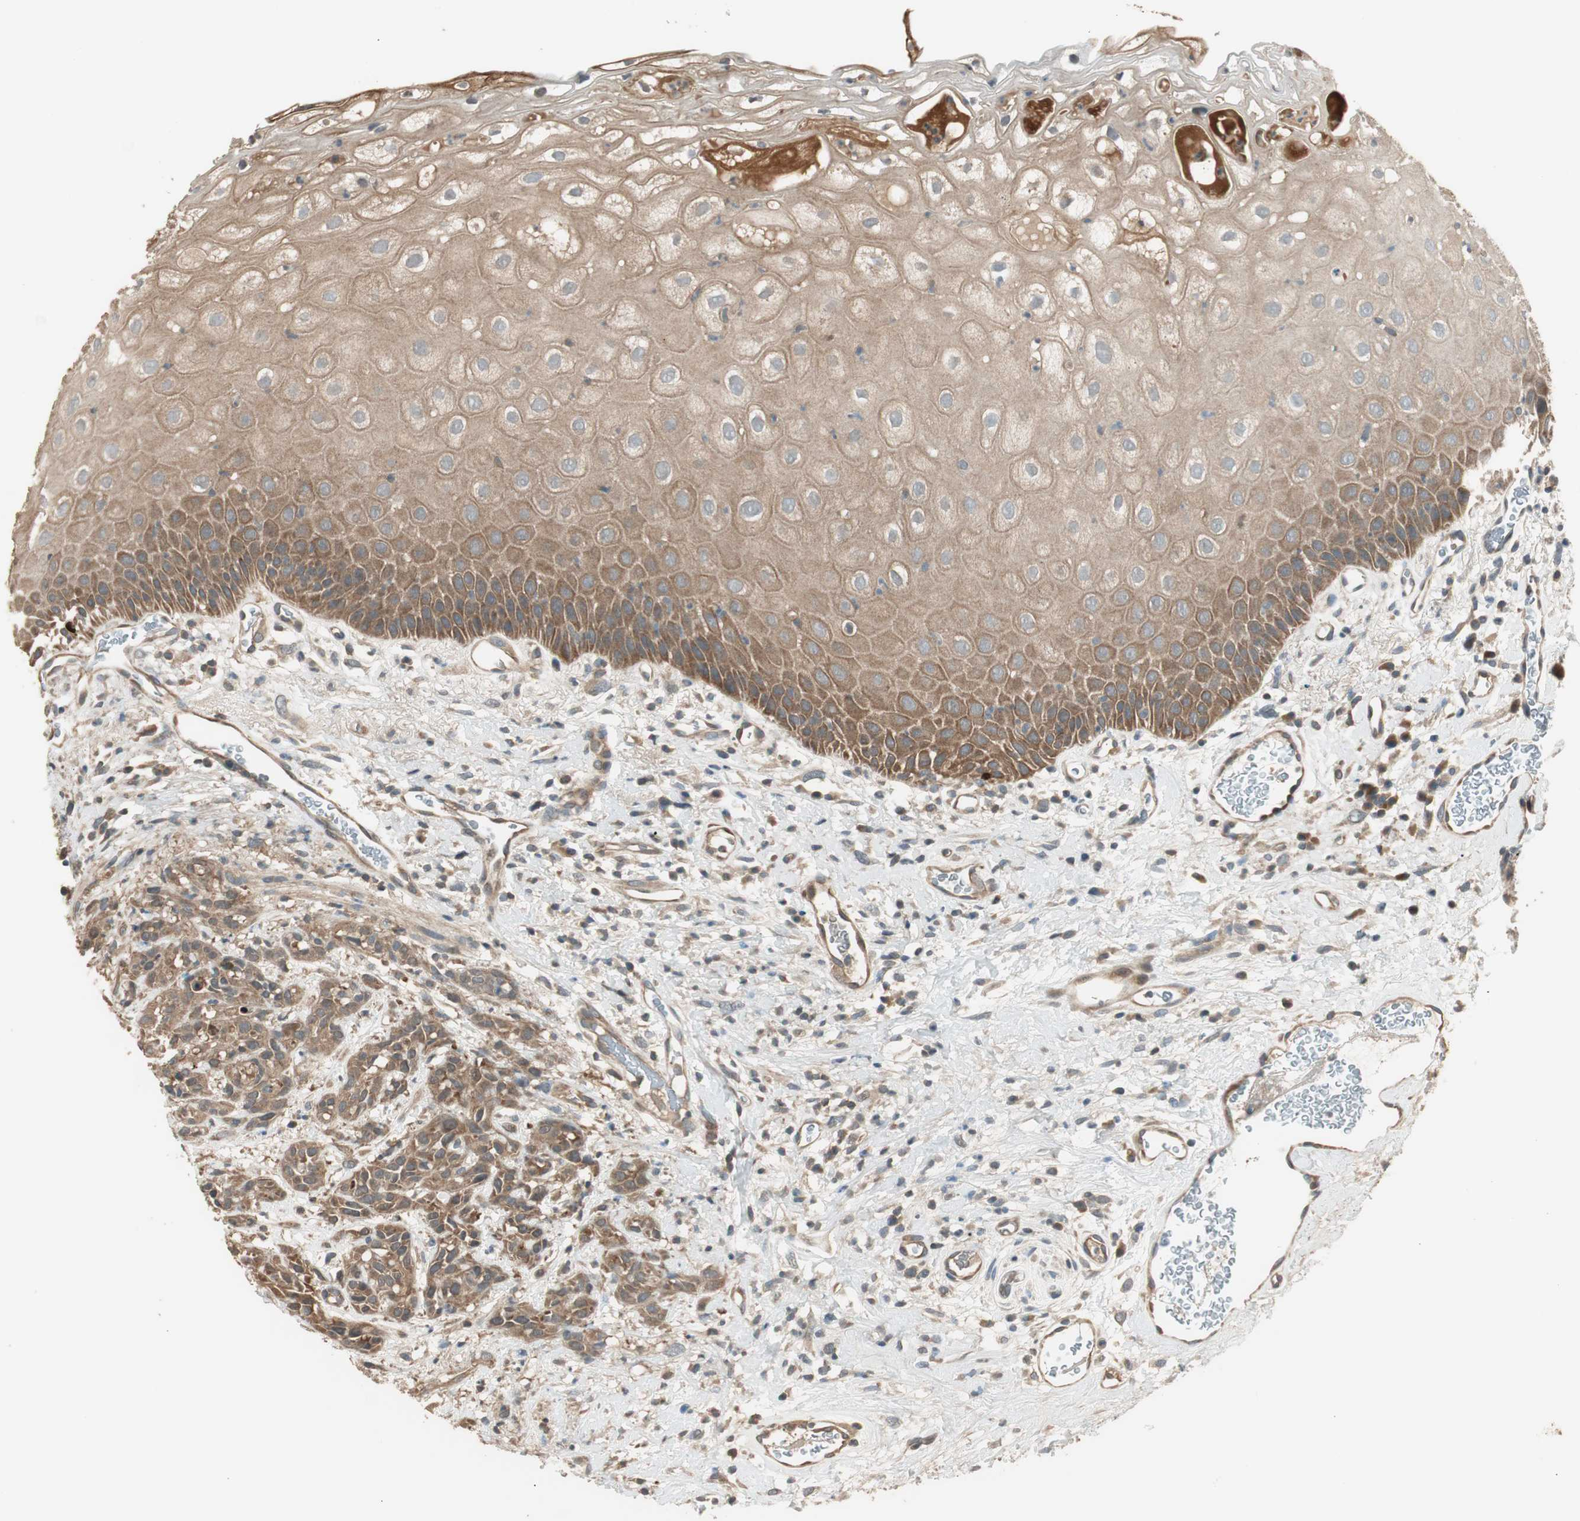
{"staining": {"intensity": "weak", "quantity": ">75%", "location": "cytoplasmic/membranous"}, "tissue": "head and neck cancer", "cell_type": "Tumor cells", "image_type": "cancer", "snomed": [{"axis": "morphology", "description": "Normal tissue, NOS"}, {"axis": "morphology", "description": "Squamous cell carcinoma, NOS"}, {"axis": "topography", "description": "Cartilage tissue"}, {"axis": "topography", "description": "Head-Neck"}], "caption": "High-power microscopy captured an immunohistochemistry photomicrograph of squamous cell carcinoma (head and neck), revealing weak cytoplasmic/membranous positivity in approximately >75% of tumor cells.", "gene": "PFDN5", "patient": {"sex": "male", "age": 62}}